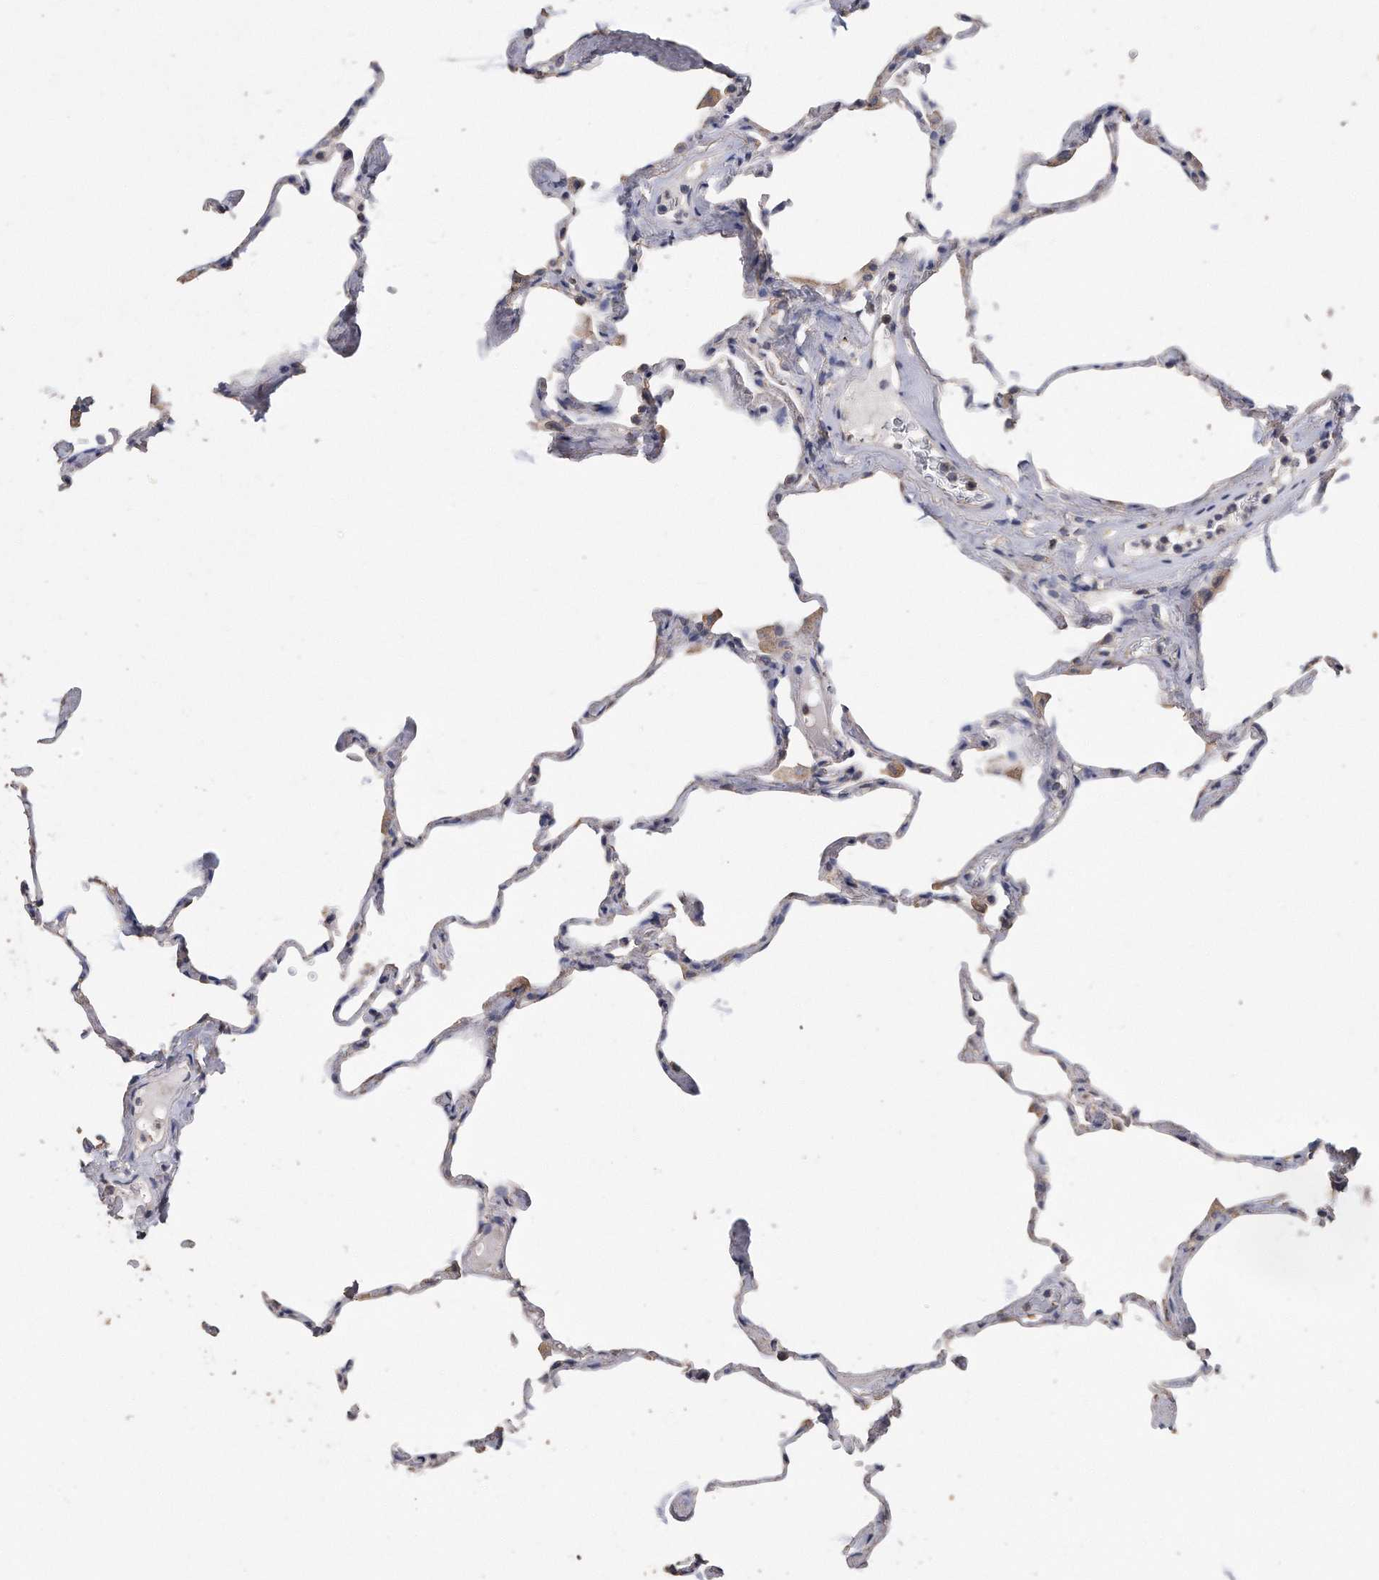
{"staining": {"intensity": "negative", "quantity": "none", "location": "none"}, "tissue": "lung", "cell_type": "Alveolar cells", "image_type": "normal", "snomed": [{"axis": "morphology", "description": "Normal tissue, NOS"}, {"axis": "topography", "description": "Lung"}], "caption": "Immunohistochemical staining of normal lung displays no significant positivity in alveolar cells. The staining was performed using DAB to visualize the protein expression in brown, while the nuclei were stained in blue with hematoxylin (Magnification: 20x).", "gene": "CDCP1", "patient": {"sex": "male", "age": 65}}